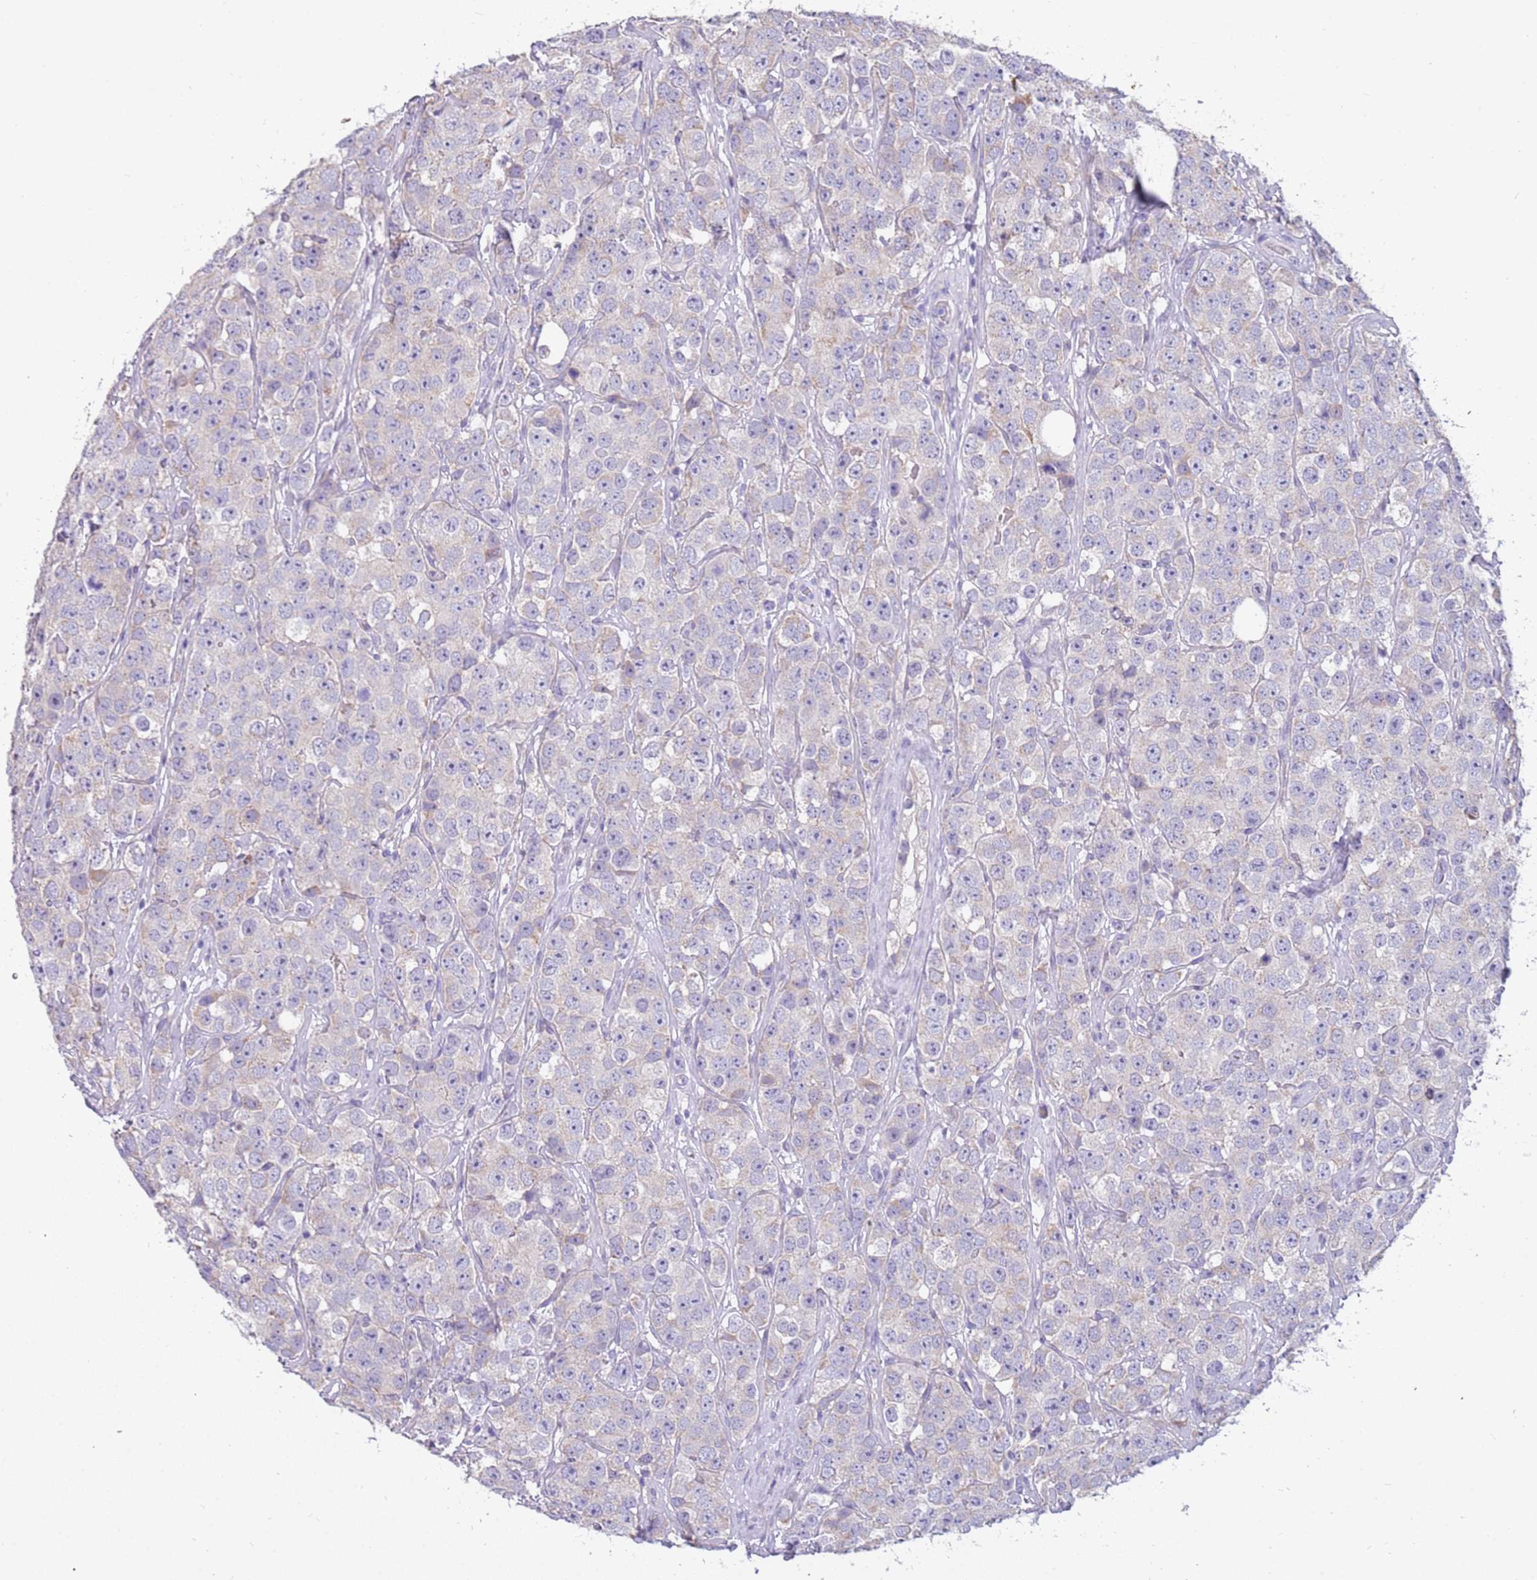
{"staining": {"intensity": "negative", "quantity": "none", "location": "none"}, "tissue": "testis cancer", "cell_type": "Tumor cells", "image_type": "cancer", "snomed": [{"axis": "morphology", "description": "Seminoma, NOS"}, {"axis": "topography", "description": "Testis"}], "caption": "Tumor cells show no significant positivity in seminoma (testis).", "gene": "RHCG", "patient": {"sex": "male", "age": 28}}